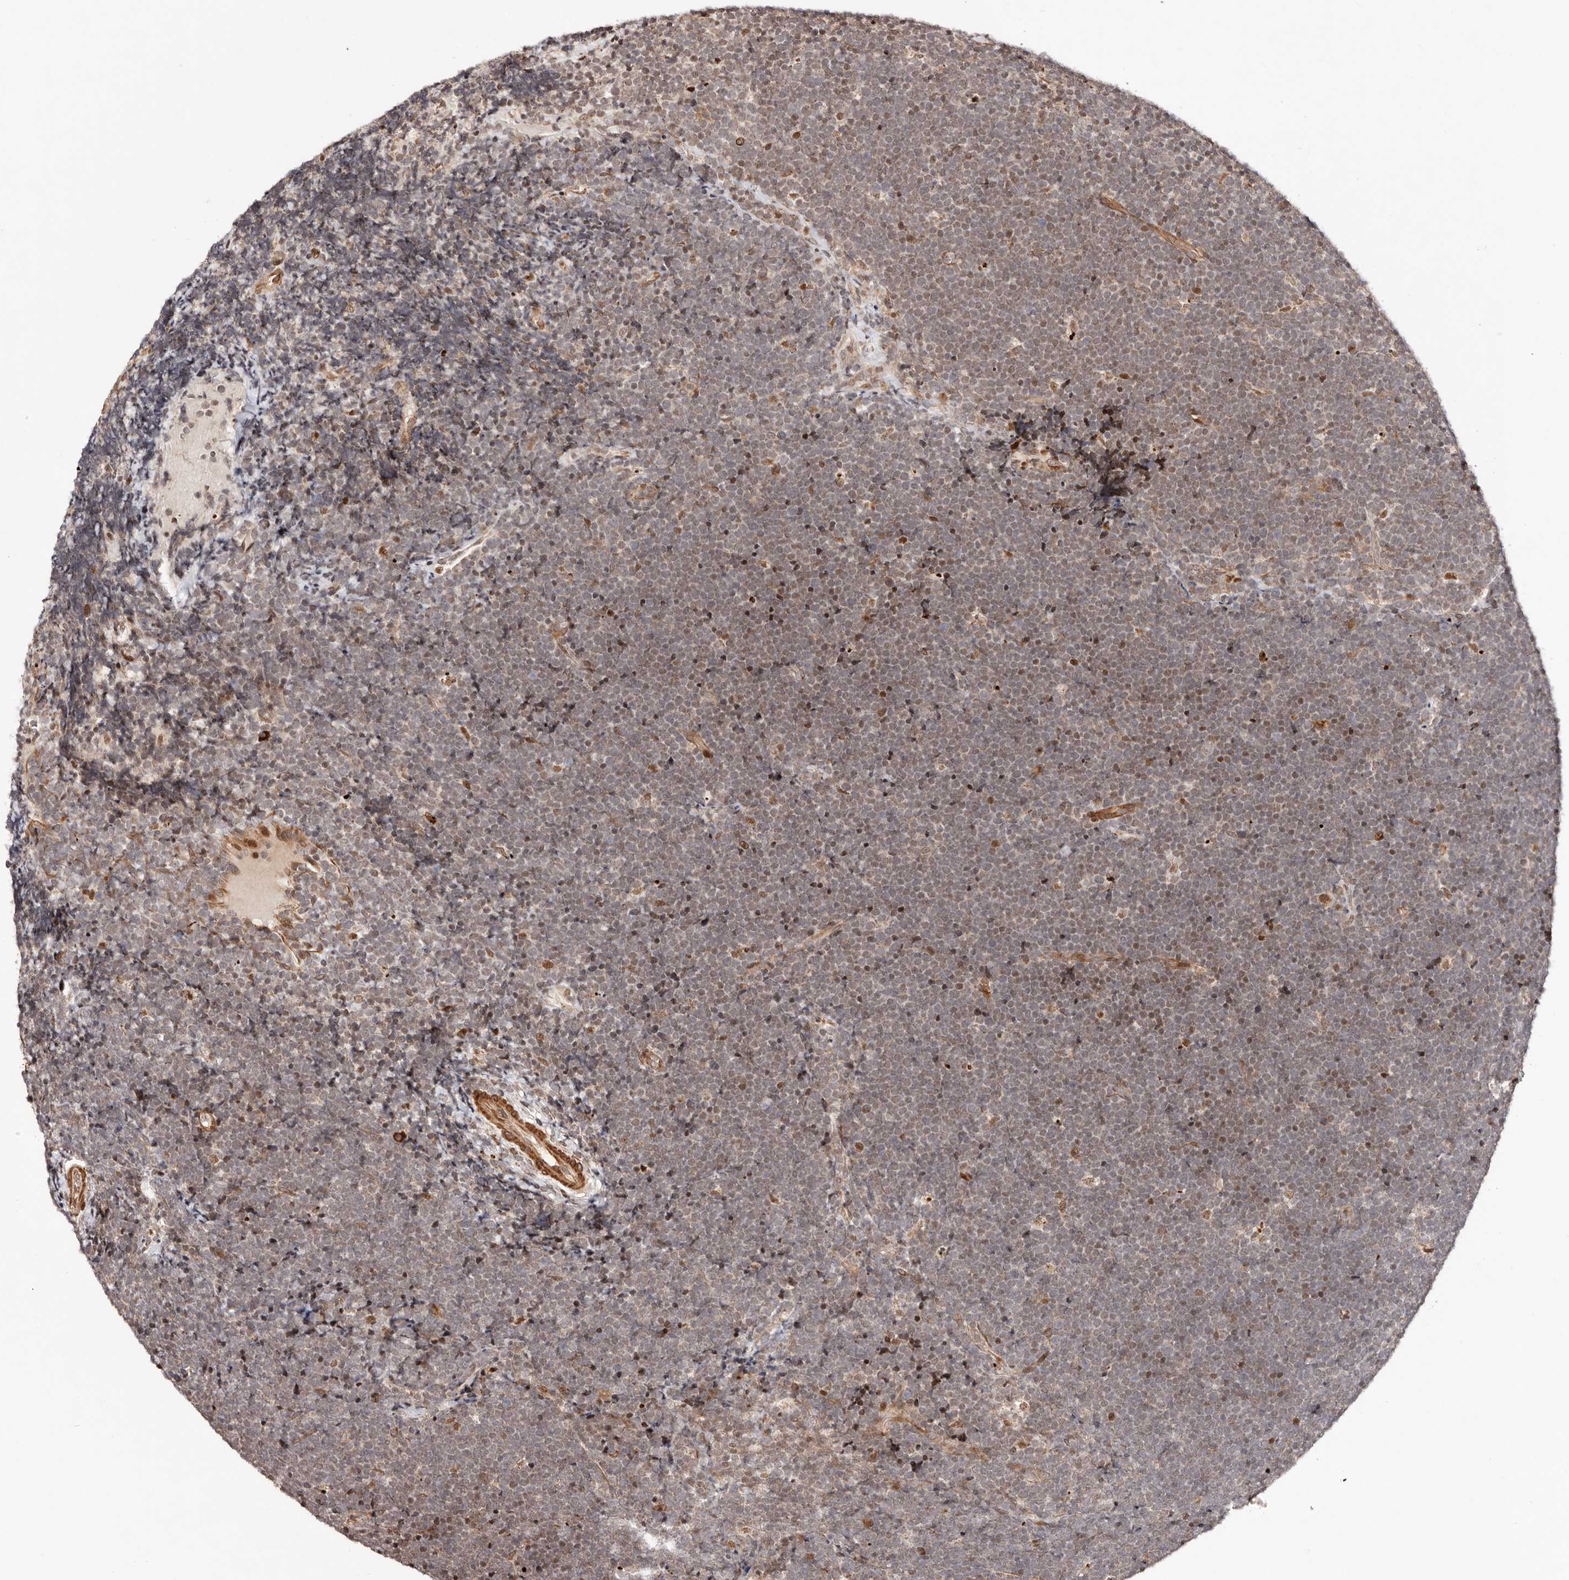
{"staining": {"intensity": "moderate", "quantity": "25%-75%", "location": "cytoplasmic/membranous,nuclear"}, "tissue": "lymphoma", "cell_type": "Tumor cells", "image_type": "cancer", "snomed": [{"axis": "morphology", "description": "Malignant lymphoma, non-Hodgkin's type, High grade"}, {"axis": "topography", "description": "Lymph node"}], "caption": "This micrograph reveals IHC staining of human malignant lymphoma, non-Hodgkin's type (high-grade), with medium moderate cytoplasmic/membranous and nuclear positivity in about 25%-75% of tumor cells.", "gene": "HIVEP3", "patient": {"sex": "male", "age": 13}}